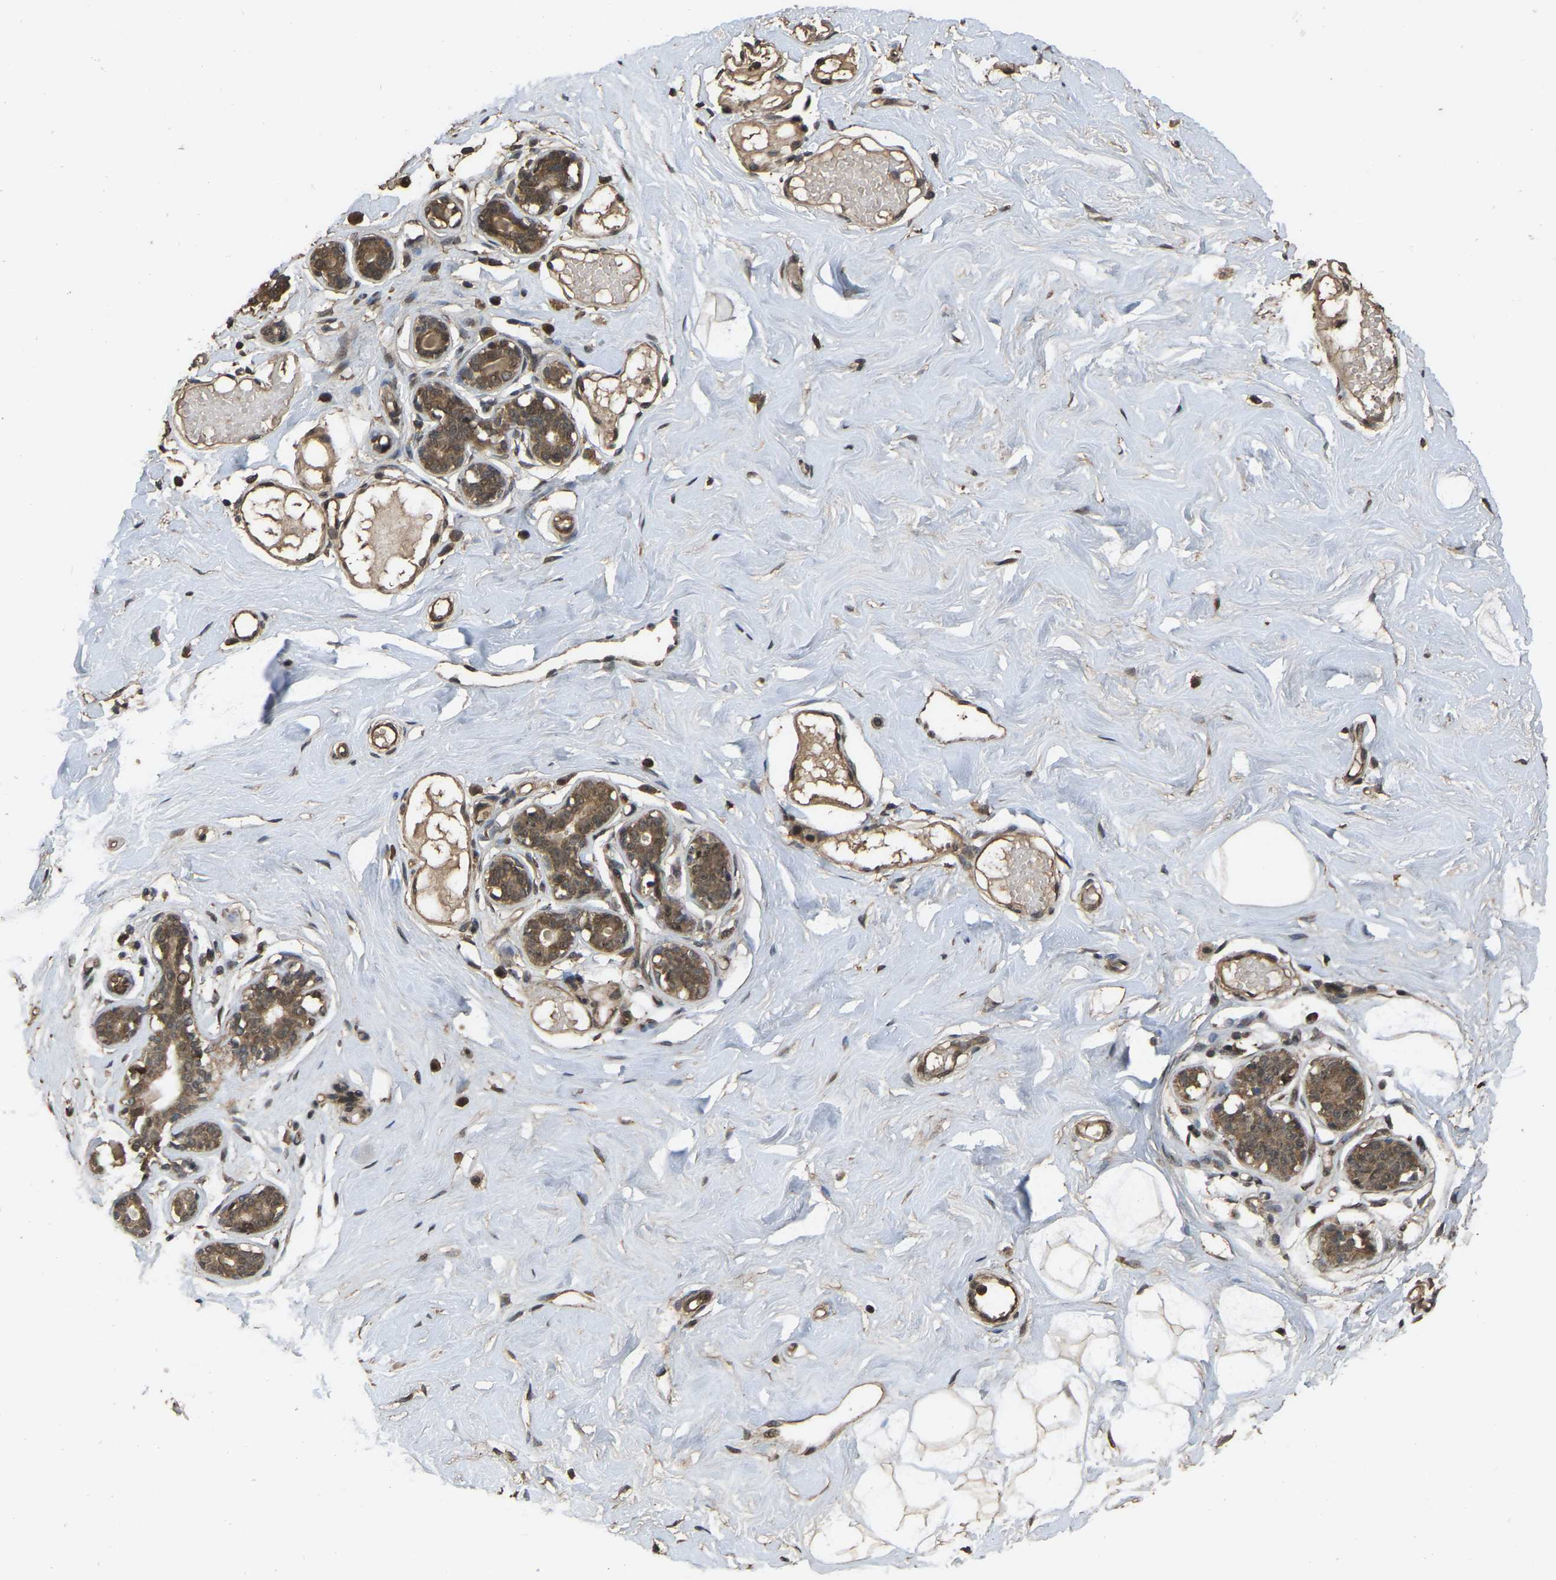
{"staining": {"intensity": "moderate", "quantity": ">75%", "location": "cytoplasmic/membranous,nuclear"}, "tissue": "breast", "cell_type": "Adipocytes", "image_type": "normal", "snomed": [{"axis": "morphology", "description": "Normal tissue, NOS"}, {"axis": "topography", "description": "Breast"}], "caption": "Protein expression analysis of unremarkable human breast reveals moderate cytoplasmic/membranous,nuclear expression in about >75% of adipocytes. (IHC, brightfield microscopy, high magnification).", "gene": "ARHGAP23", "patient": {"sex": "female", "age": 23}}